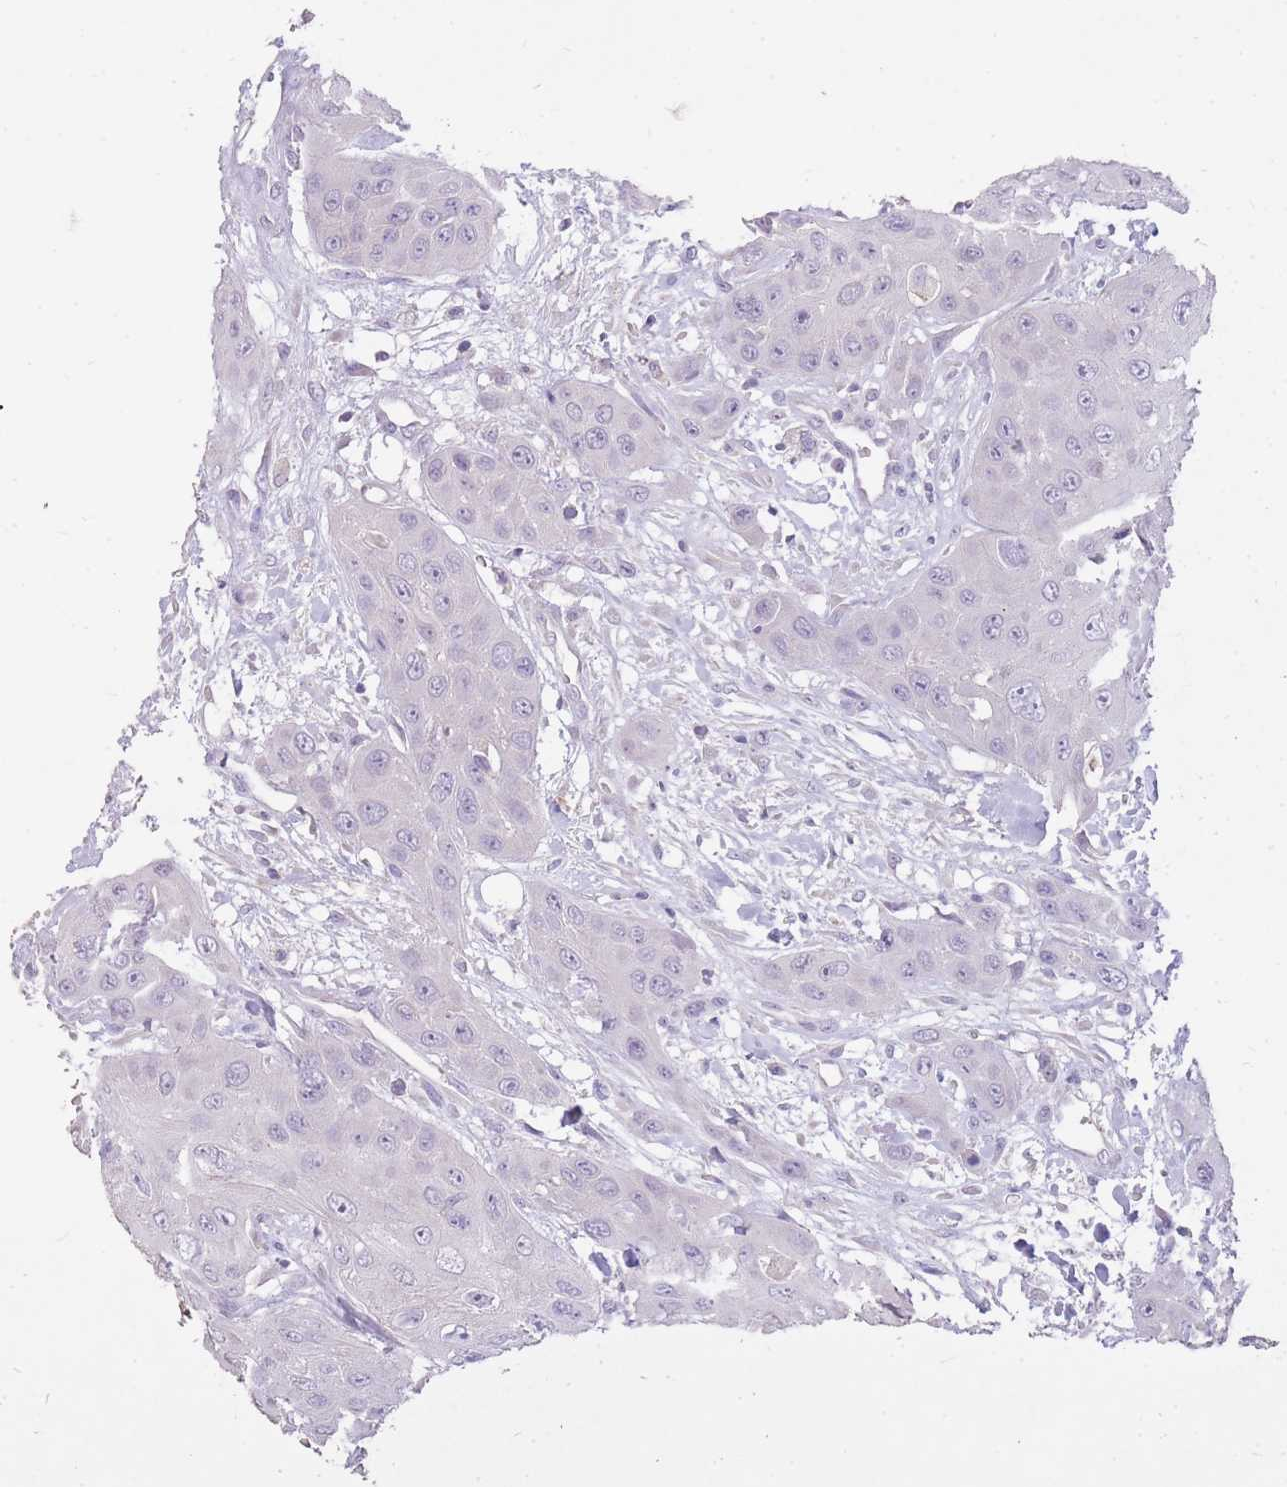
{"staining": {"intensity": "negative", "quantity": "none", "location": "none"}, "tissue": "head and neck cancer", "cell_type": "Tumor cells", "image_type": "cancer", "snomed": [{"axis": "morphology", "description": "Squamous cell carcinoma, NOS"}, {"axis": "topography", "description": "Head-Neck"}], "caption": "Immunohistochemistry (IHC) micrograph of neoplastic tissue: human head and neck cancer stained with DAB displays no significant protein positivity in tumor cells.", "gene": "FRG2C", "patient": {"sex": "male", "age": 81}}